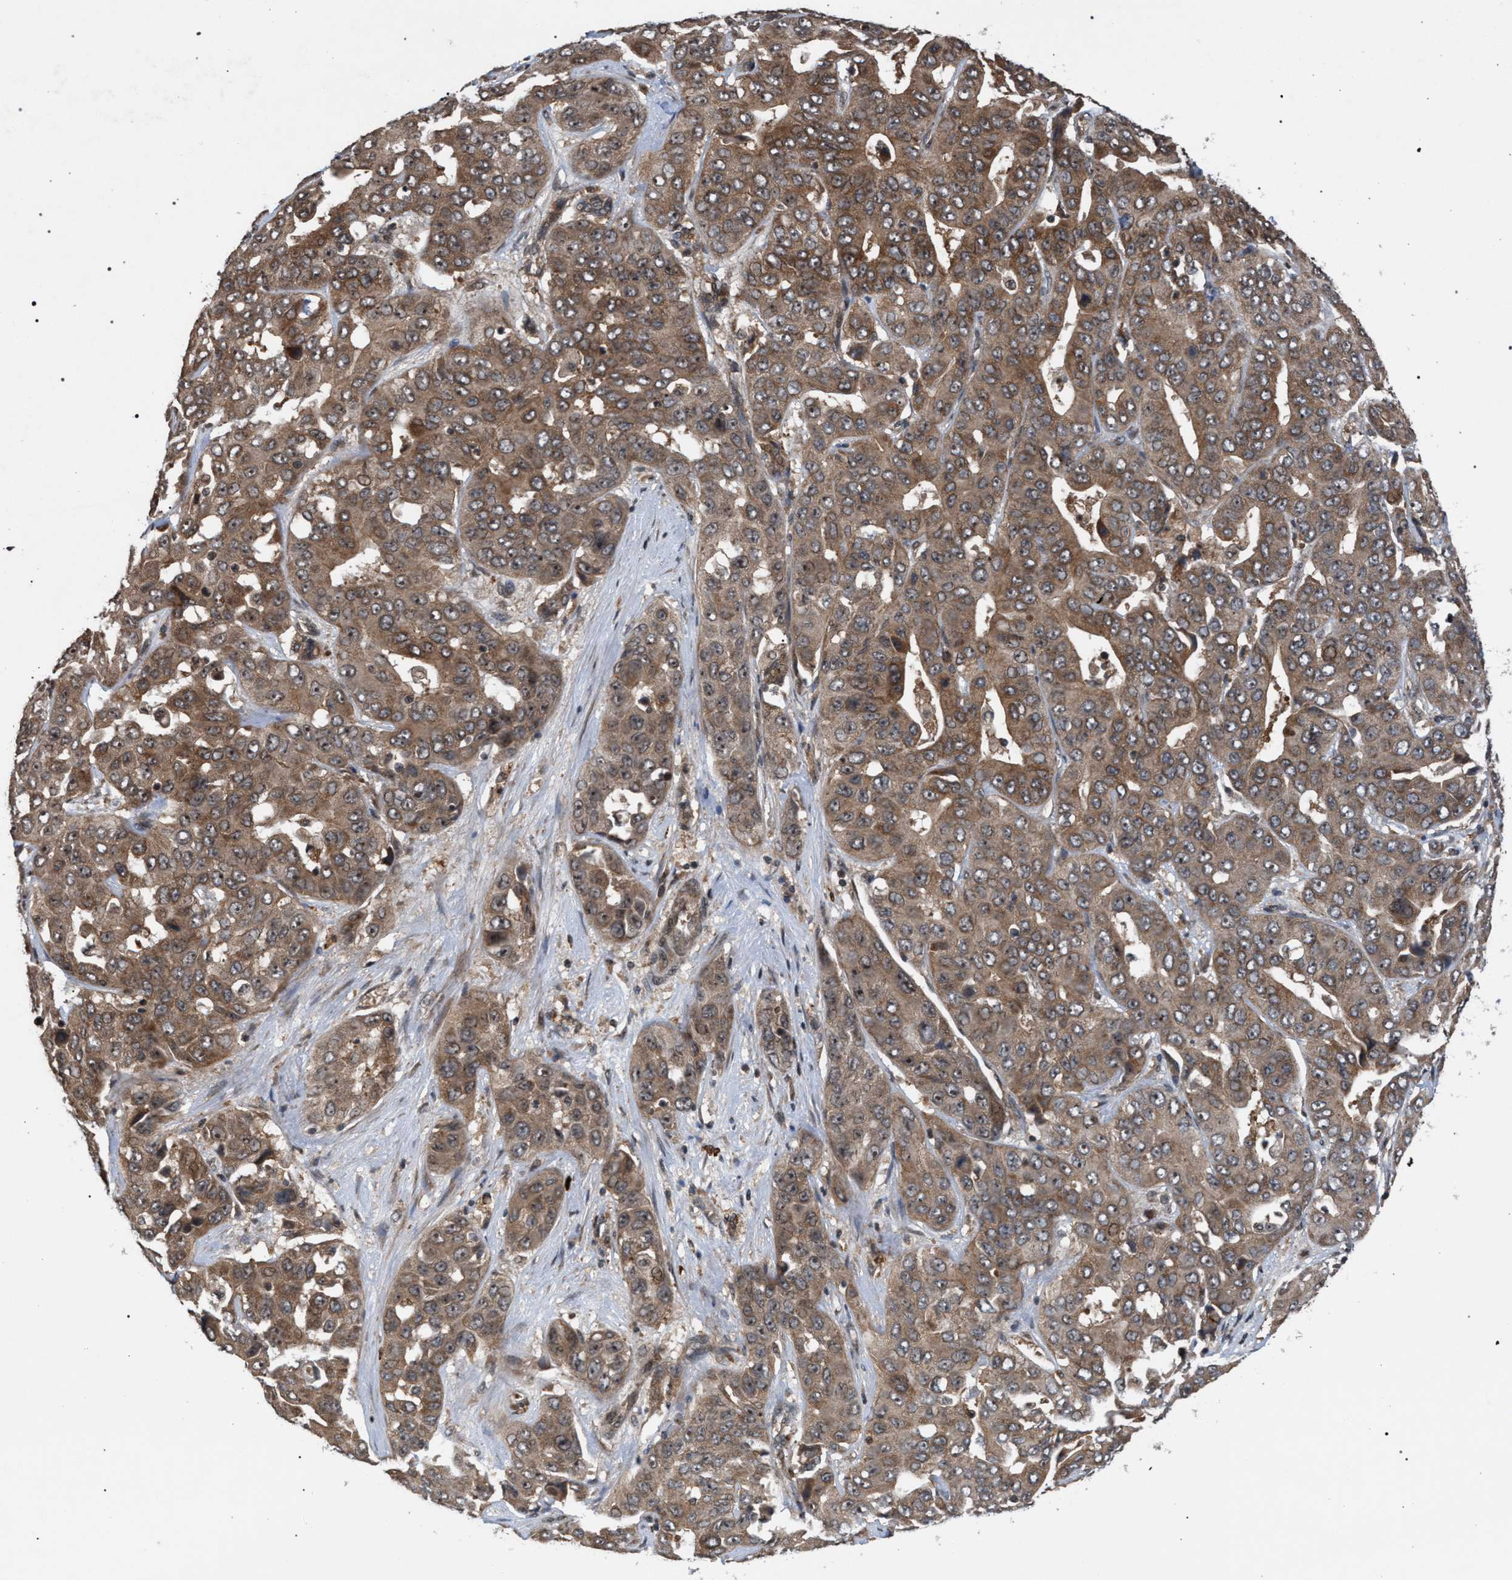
{"staining": {"intensity": "moderate", "quantity": ">75%", "location": "cytoplasmic/membranous"}, "tissue": "liver cancer", "cell_type": "Tumor cells", "image_type": "cancer", "snomed": [{"axis": "morphology", "description": "Cholangiocarcinoma"}, {"axis": "topography", "description": "Liver"}], "caption": "Immunohistochemical staining of human cholangiocarcinoma (liver) shows medium levels of moderate cytoplasmic/membranous positivity in about >75% of tumor cells.", "gene": "IRAK4", "patient": {"sex": "female", "age": 52}}